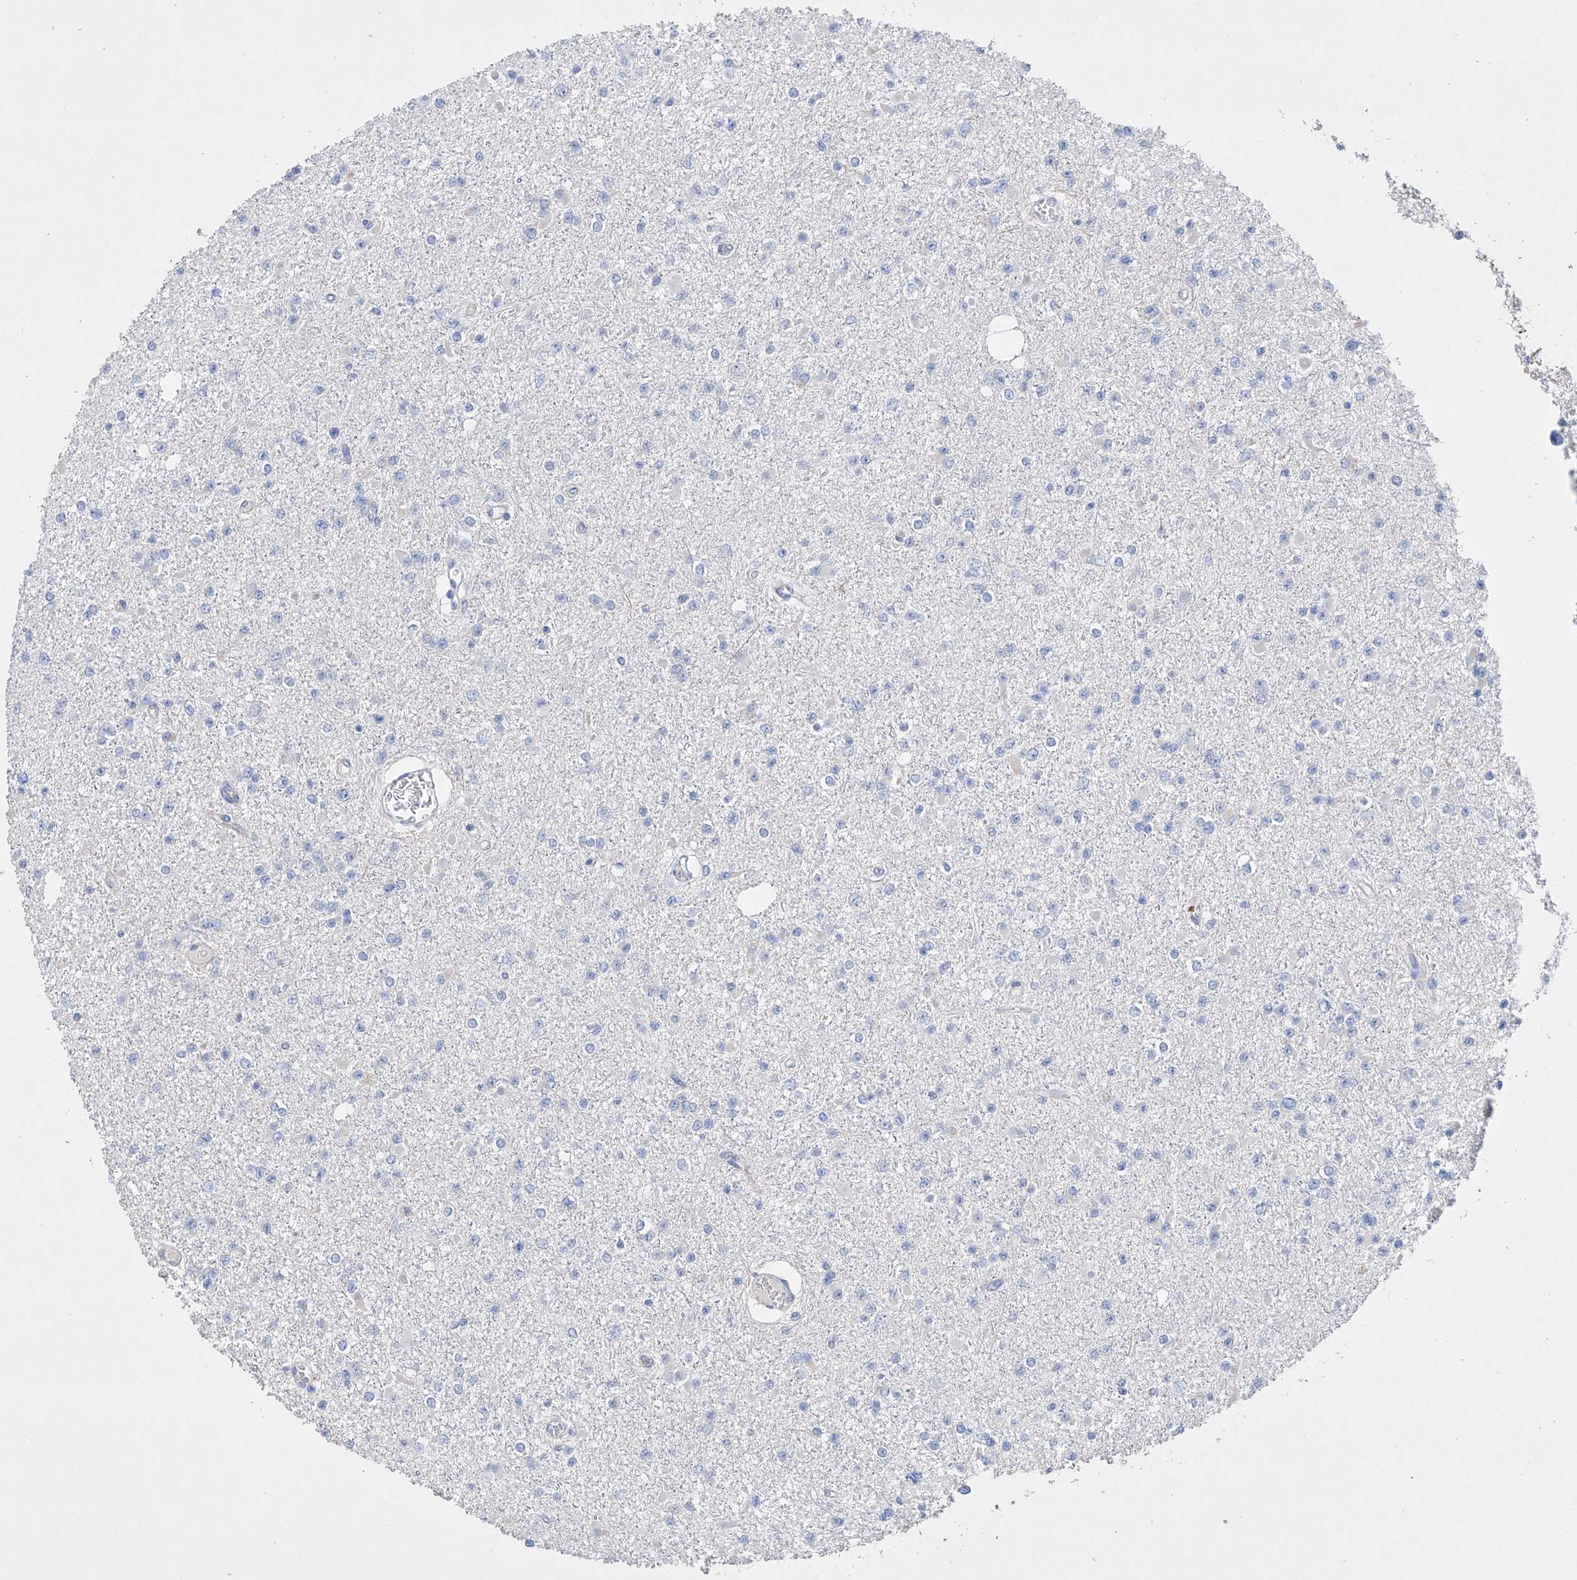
{"staining": {"intensity": "negative", "quantity": "none", "location": "none"}, "tissue": "glioma", "cell_type": "Tumor cells", "image_type": "cancer", "snomed": [{"axis": "morphology", "description": "Glioma, malignant, Low grade"}, {"axis": "topography", "description": "Brain"}], "caption": "Tumor cells show no significant staining in glioma. (Stains: DAB IHC with hematoxylin counter stain, Microscopy: brightfield microscopy at high magnification).", "gene": "AFG1L", "patient": {"sex": "female", "age": 22}}